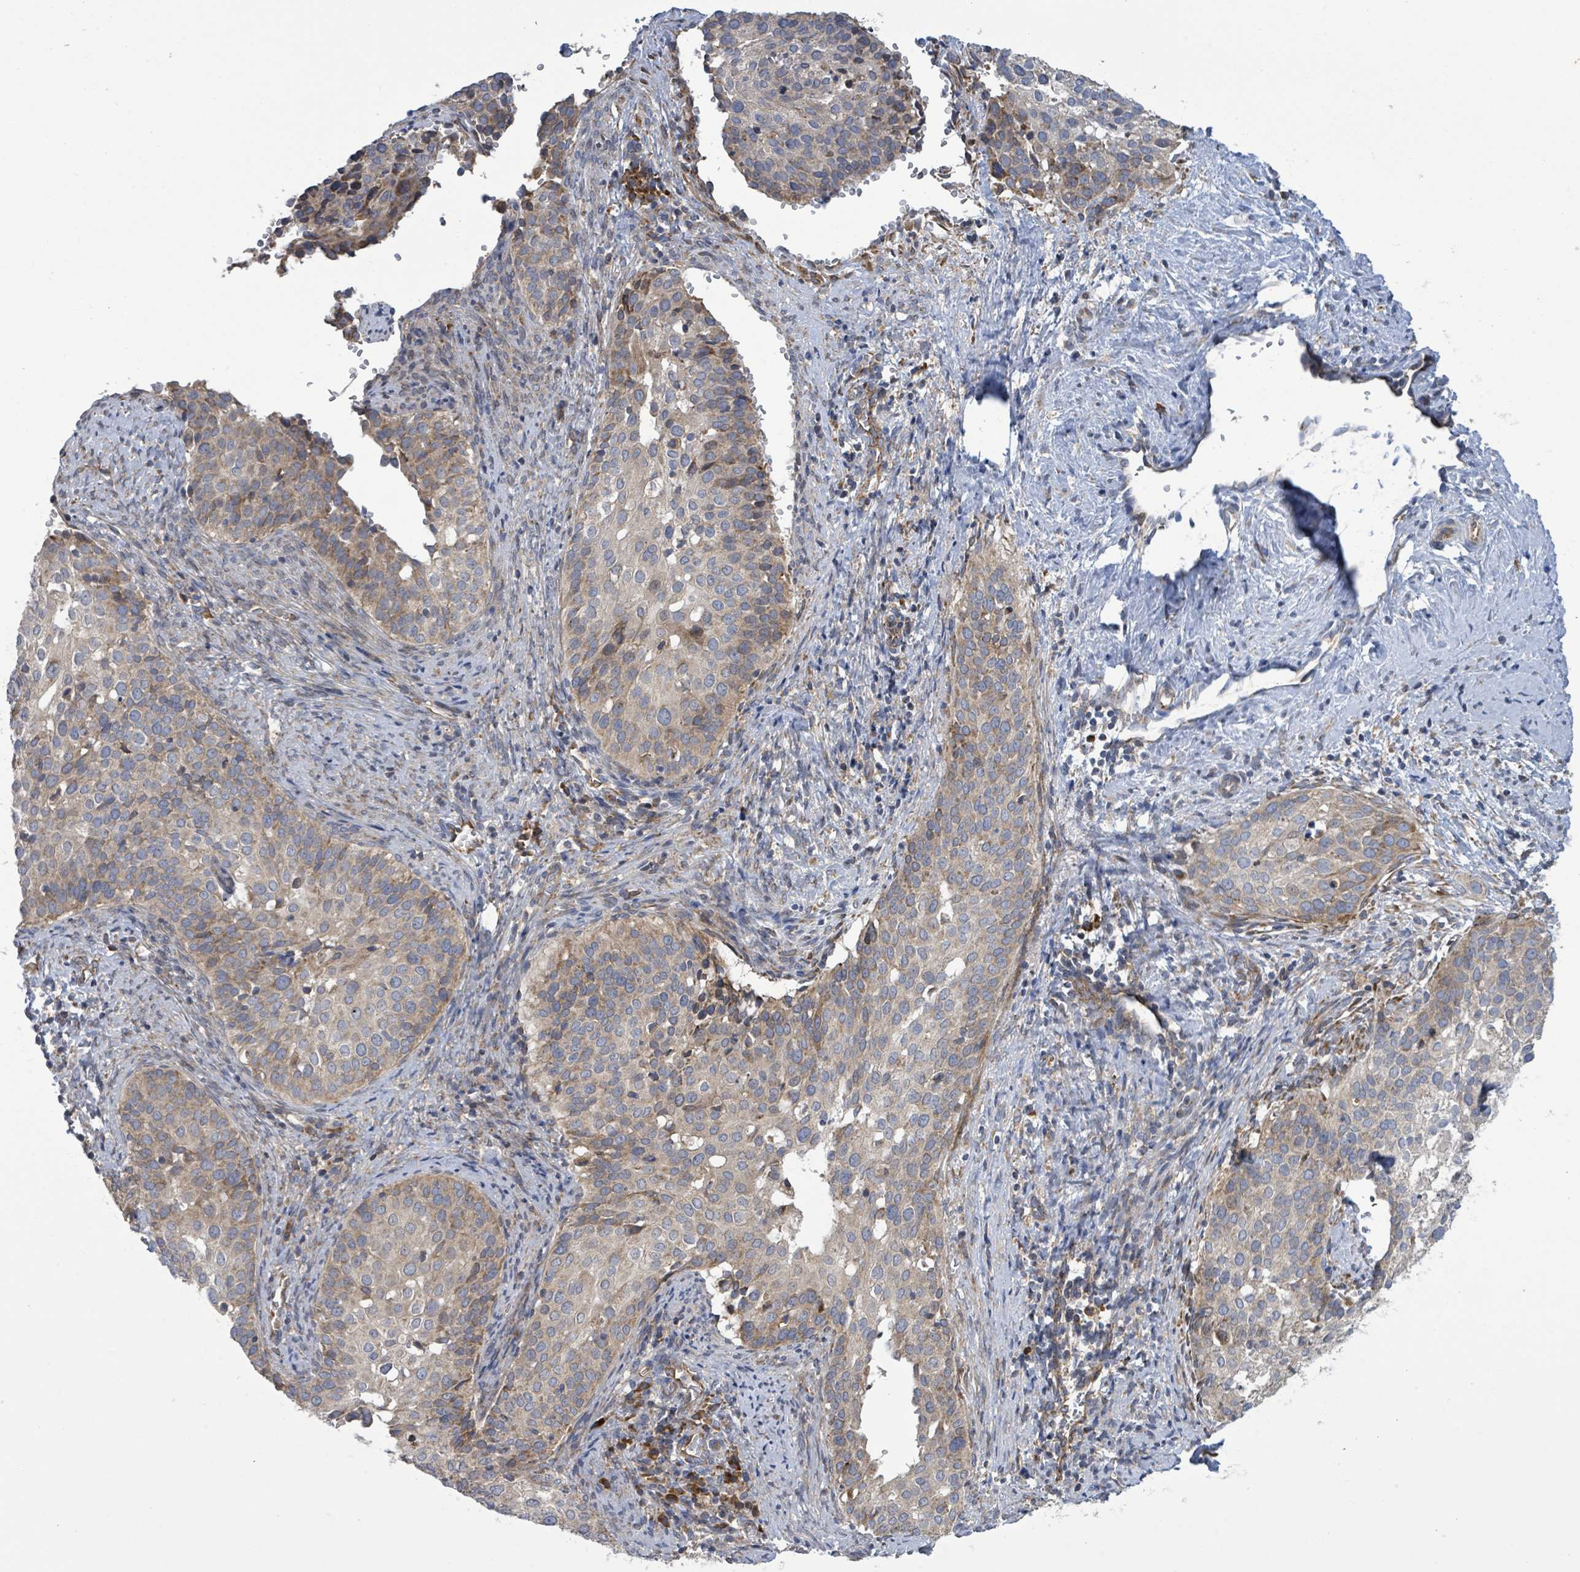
{"staining": {"intensity": "weak", "quantity": "25%-75%", "location": "cytoplasmic/membranous"}, "tissue": "cervical cancer", "cell_type": "Tumor cells", "image_type": "cancer", "snomed": [{"axis": "morphology", "description": "Squamous cell carcinoma, NOS"}, {"axis": "topography", "description": "Cervix"}], "caption": "Protein analysis of cervical cancer (squamous cell carcinoma) tissue shows weak cytoplasmic/membranous staining in about 25%-75% of tumor cells.", "gene": "NOMO1", "patient": {"sex": "female", "age": 44}}